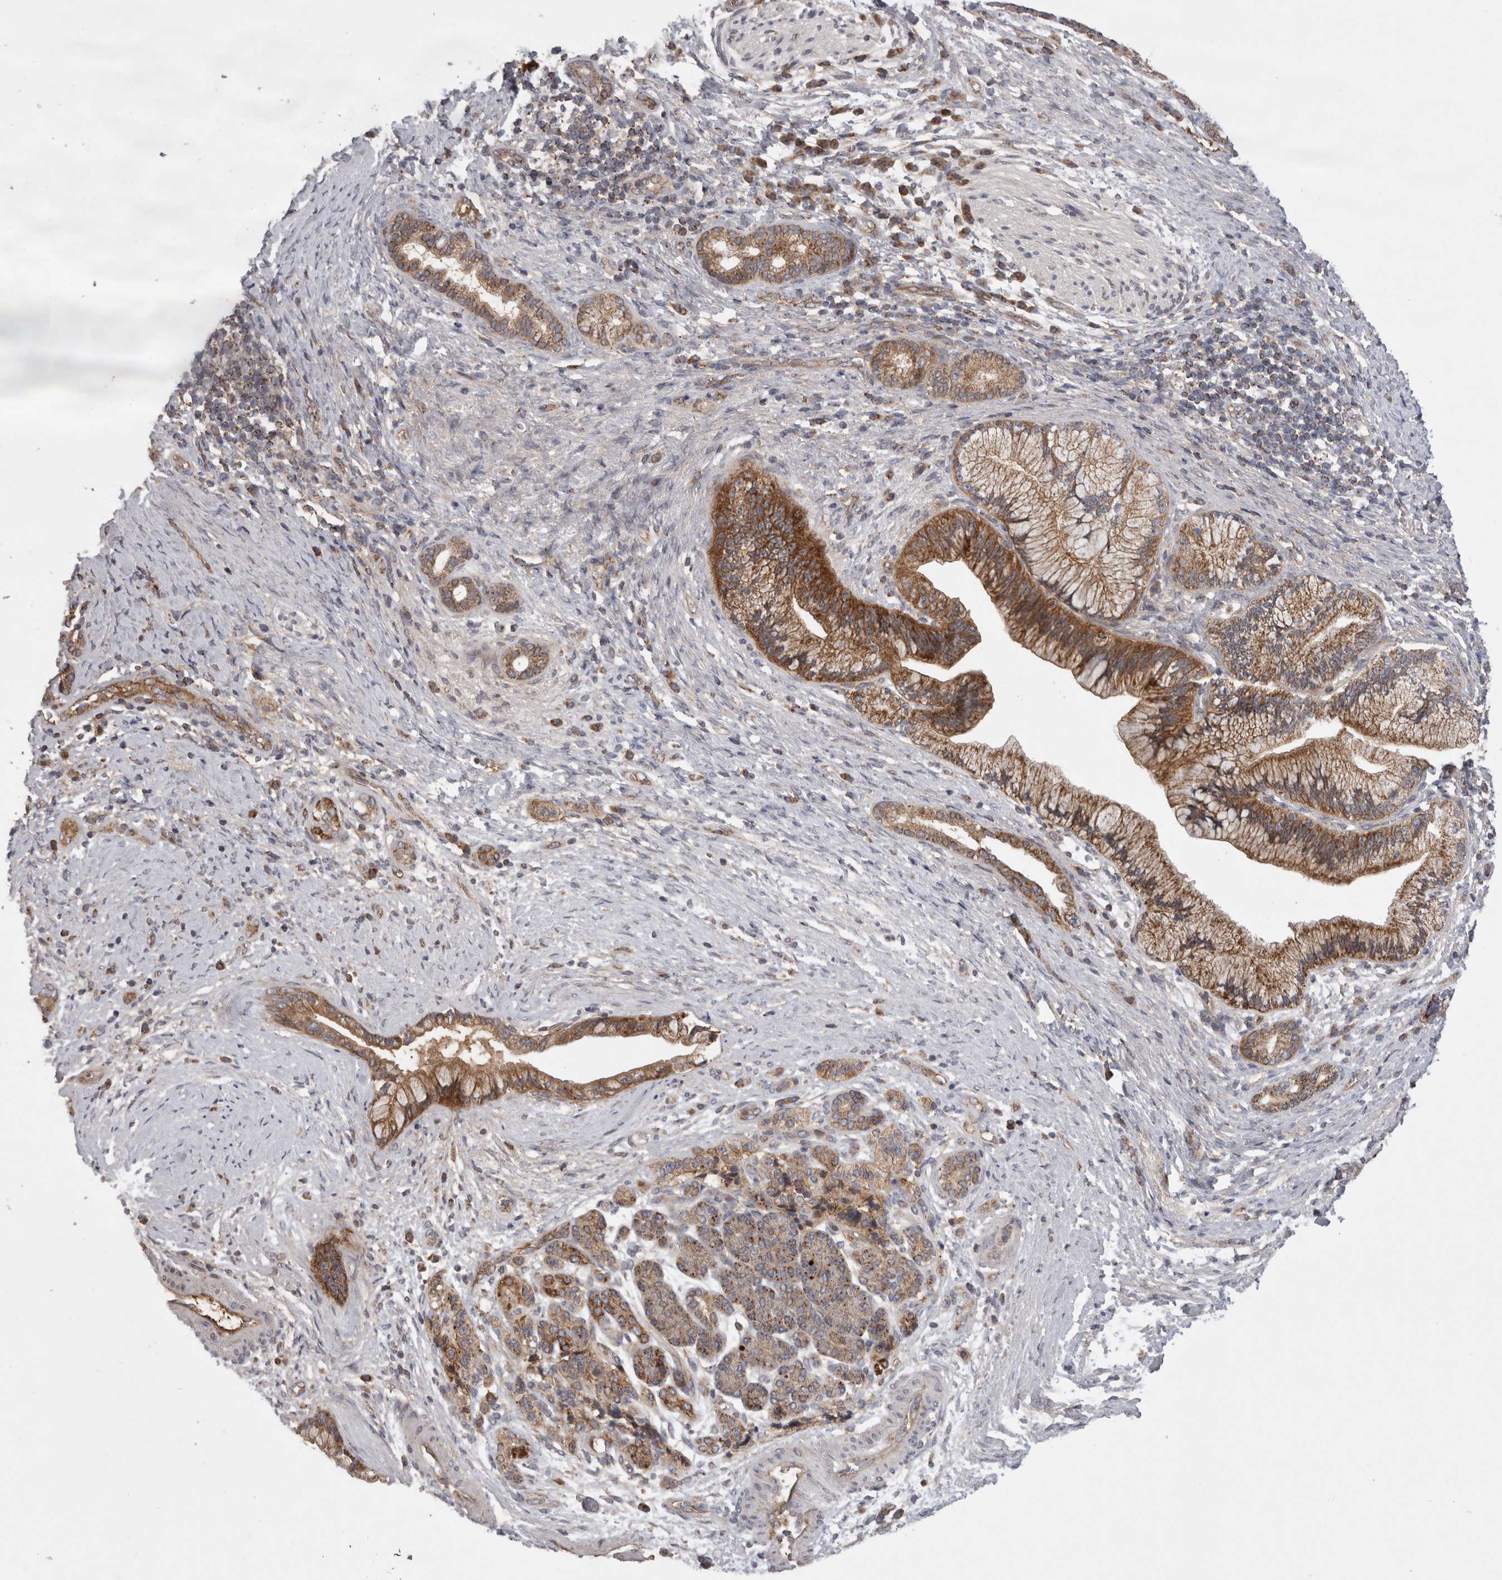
{"staining": {"intensity": "moderate", "quantity": ">75%", "location": "cytoplasmic/membranous"}, "tissue": "pancreatic cancer", "cell_type": "Tumor cells", "image_type": "cancer", "snomed": [{"axis": "morphology", "description": "Adenocarcinoma, NOS"}, {"axis": "topography", "description": "Pancreas"}], "caption": "Immunohistochemistry photomicrograph of pancreatic cancer stained for a protein (brown), which demonstrates medium levels of moderate cytoplasmic/membranous staining in about >75% of tumor cells.", "gene": "DARS2", "patient": {"sex": "male", "age": 59}}